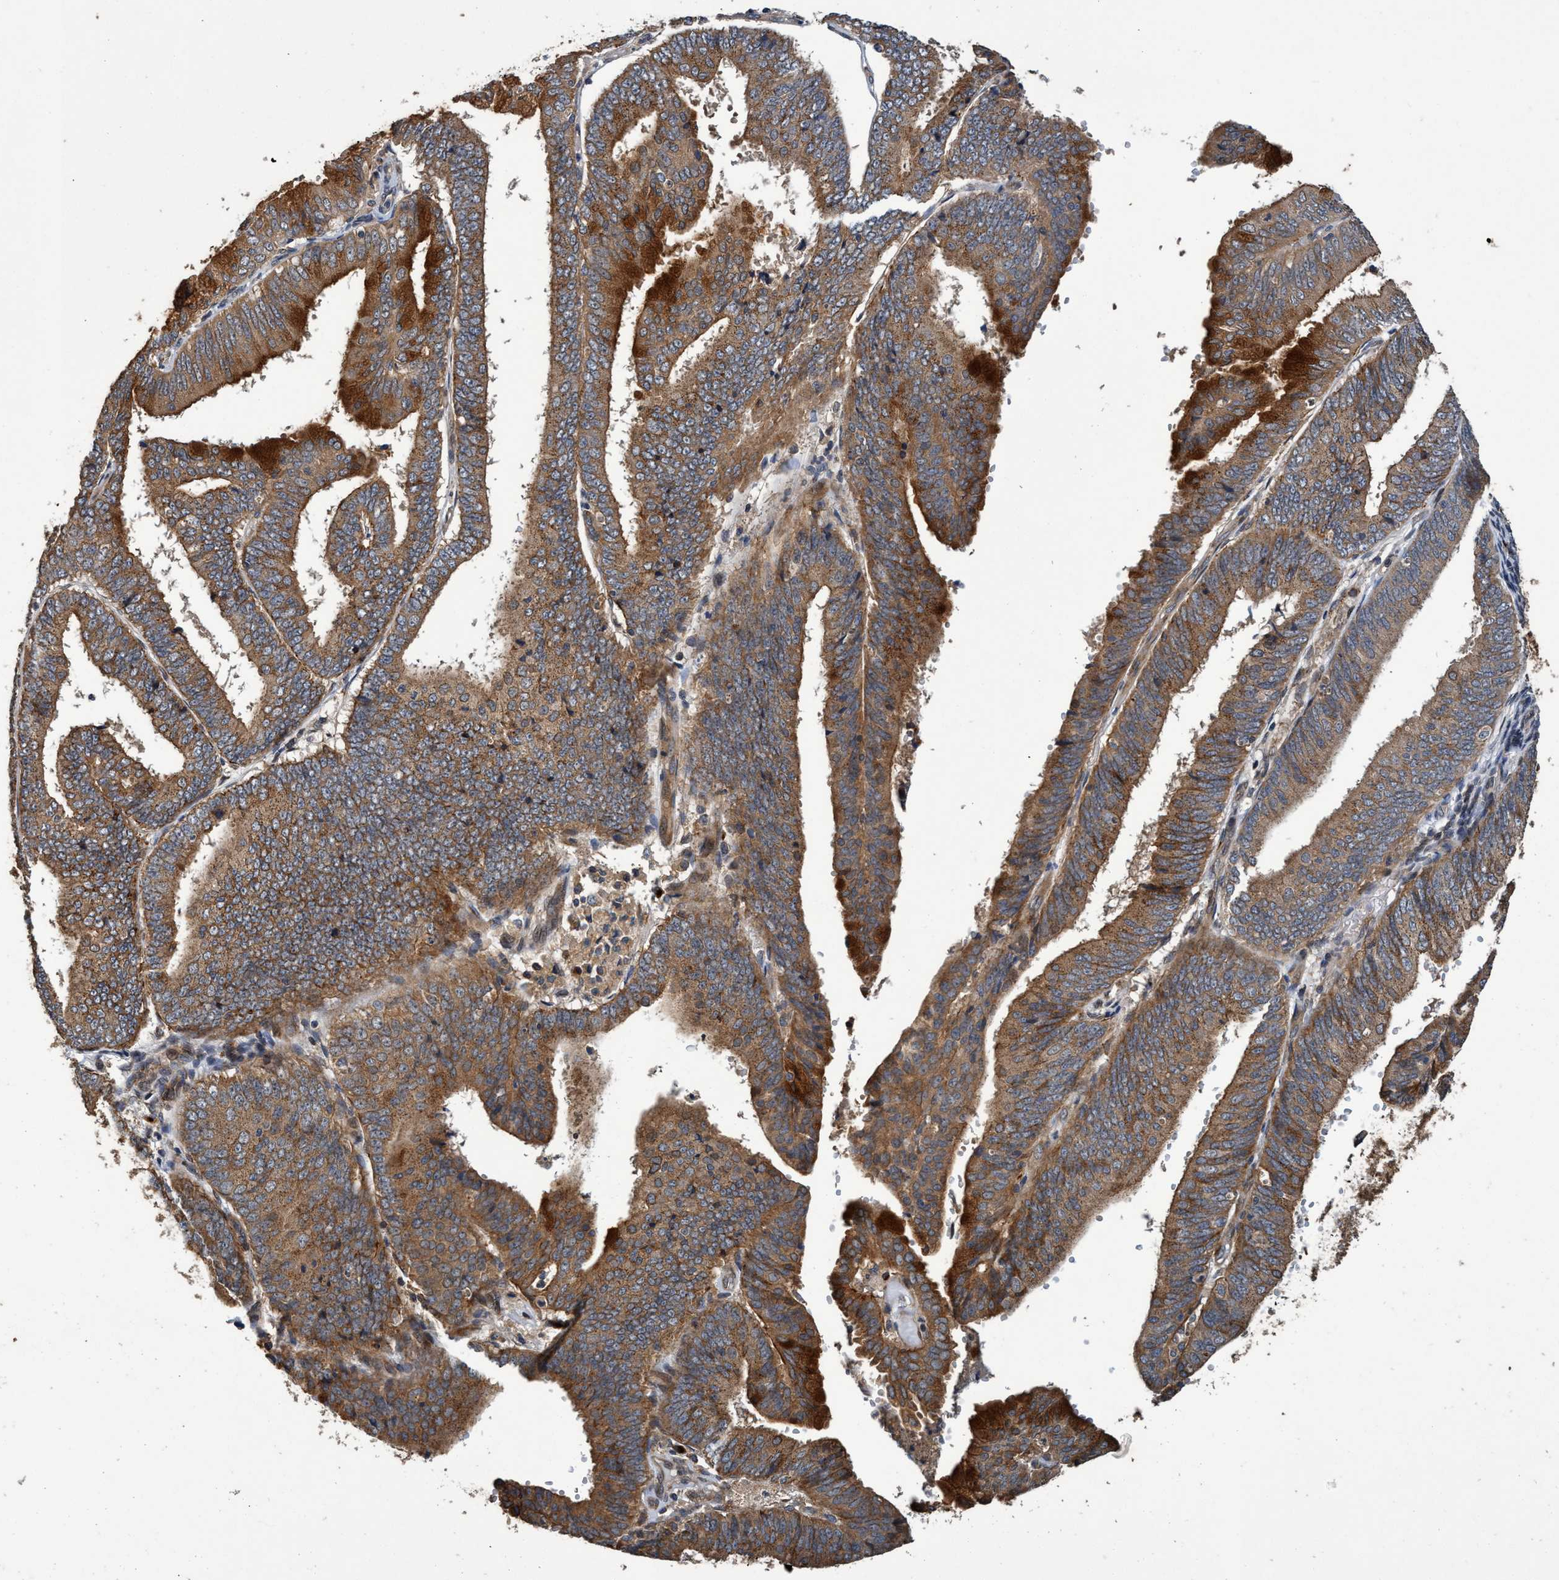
{"staining": {"intensity": "strong", "quantity": ">75%", "location": "cytoplasmic/membranous"}, "tissue": "endometrial cancer", "cell_type": "Tumor cells", "image_type": "cancer", "snomed": [{"axis": "morphology", "description": "Adenocarcinoma, NOS"}, {"axis": "topography", "description": "Endometrium"}], "caption": "A brown stain labels strong cytoplasmic/membranous expression of a protein in human endometrial cancer tumor cells.", "gene": "MACC1", "patient": {"sex": "female", "age": 63}}